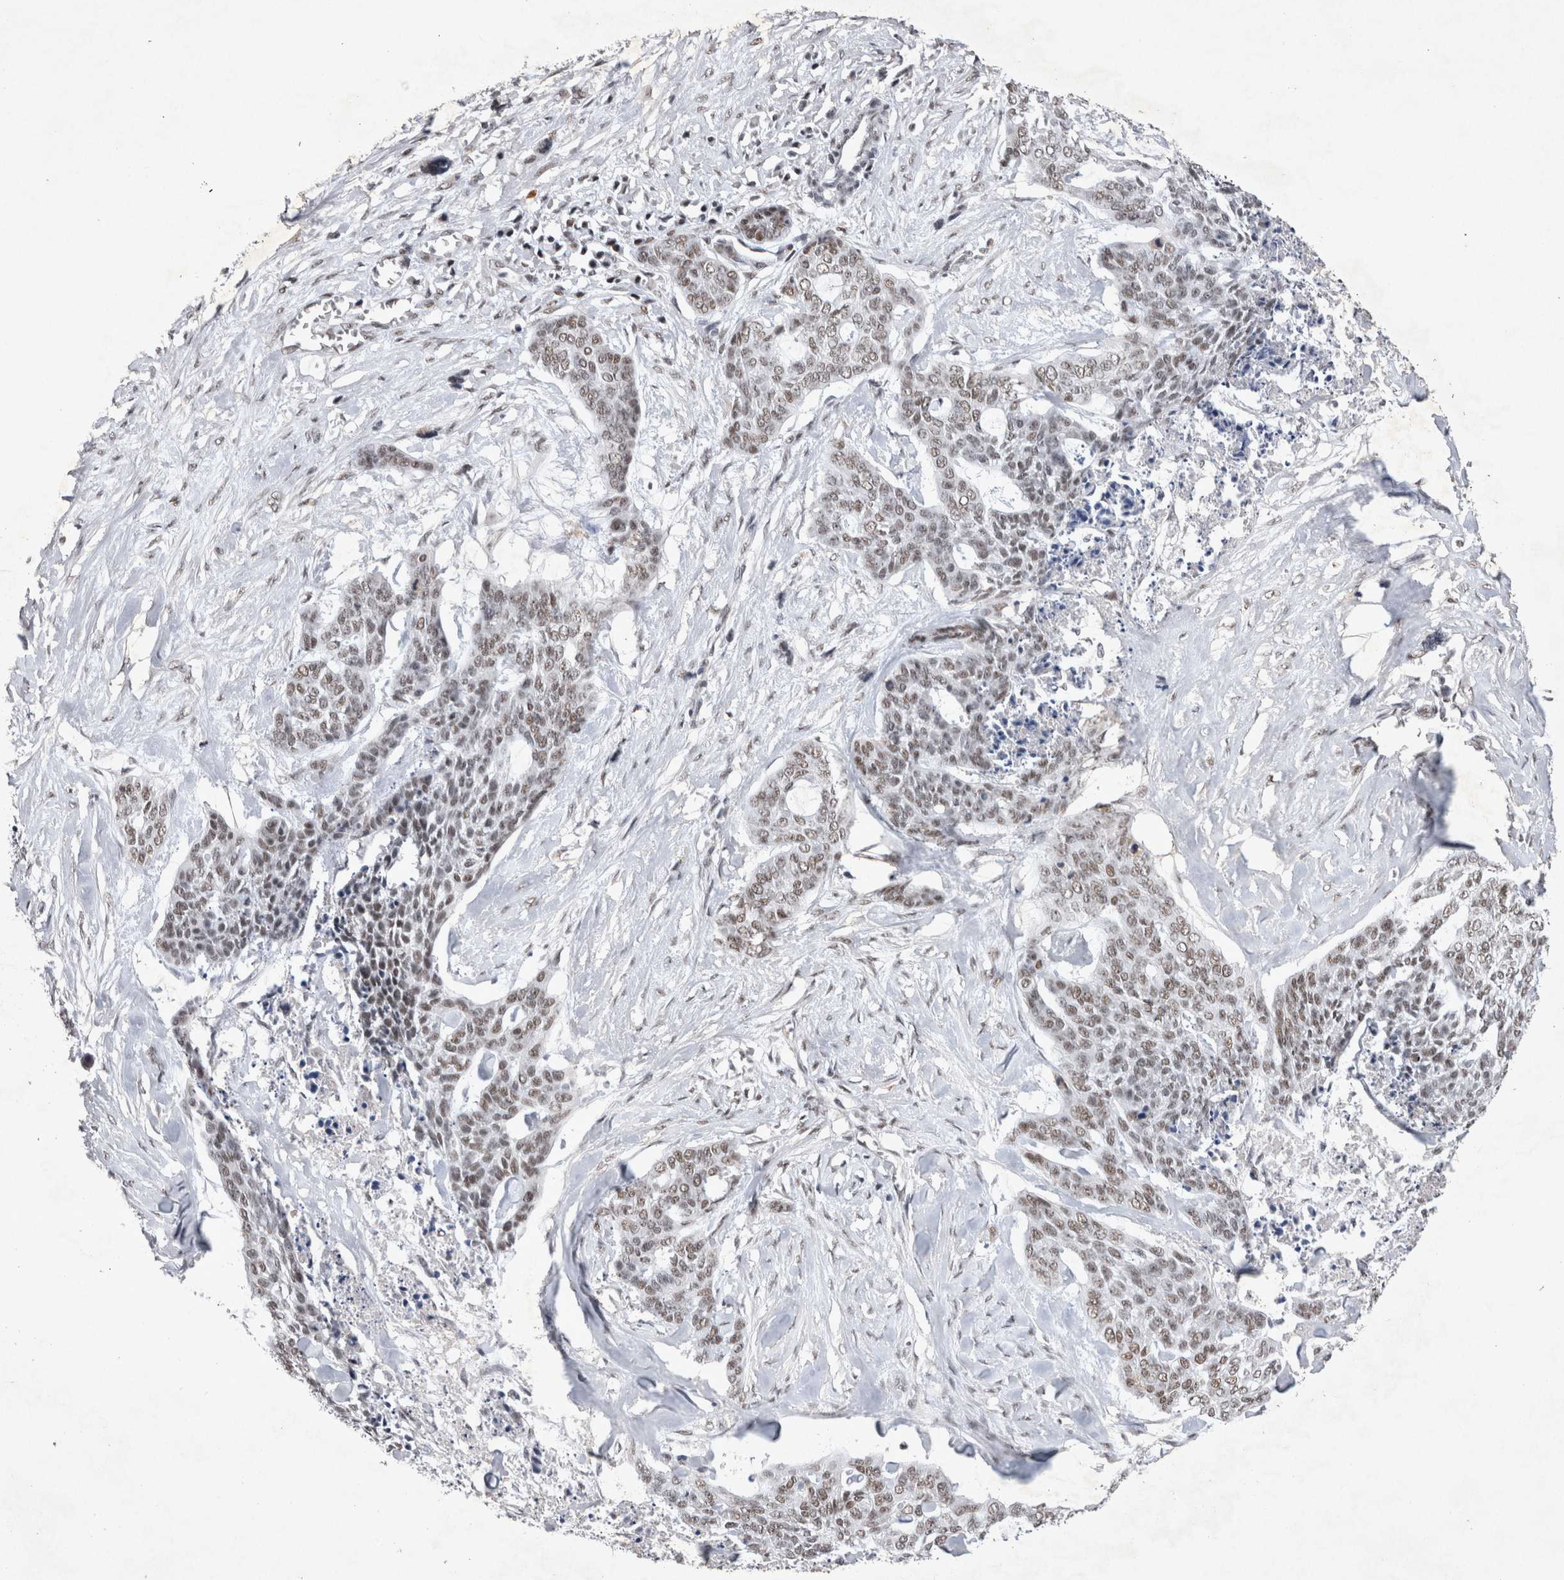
{"staining": {"intensity": "weak", "quantity": ">75%", "location": "nuclear"}, "tissue": "skin cancer", "cell_type": "Tumor cells", "image_type": "cancer", "snomed": [{"axis": "morphology", "description": "Basal cell carcinoma"}, {"axis": "topography", "description": "Skin"}], "caption": "DAB immunohistochemical staining of human skin cancer (basal cell carcinoma) displays weak nuclear protein positivity in about >75% of tumor cells. (Brightfield microscopy of DAB IHC at high magnification).", "gene": "RBM6", "patient": {"sex": "female", "age": 64}}